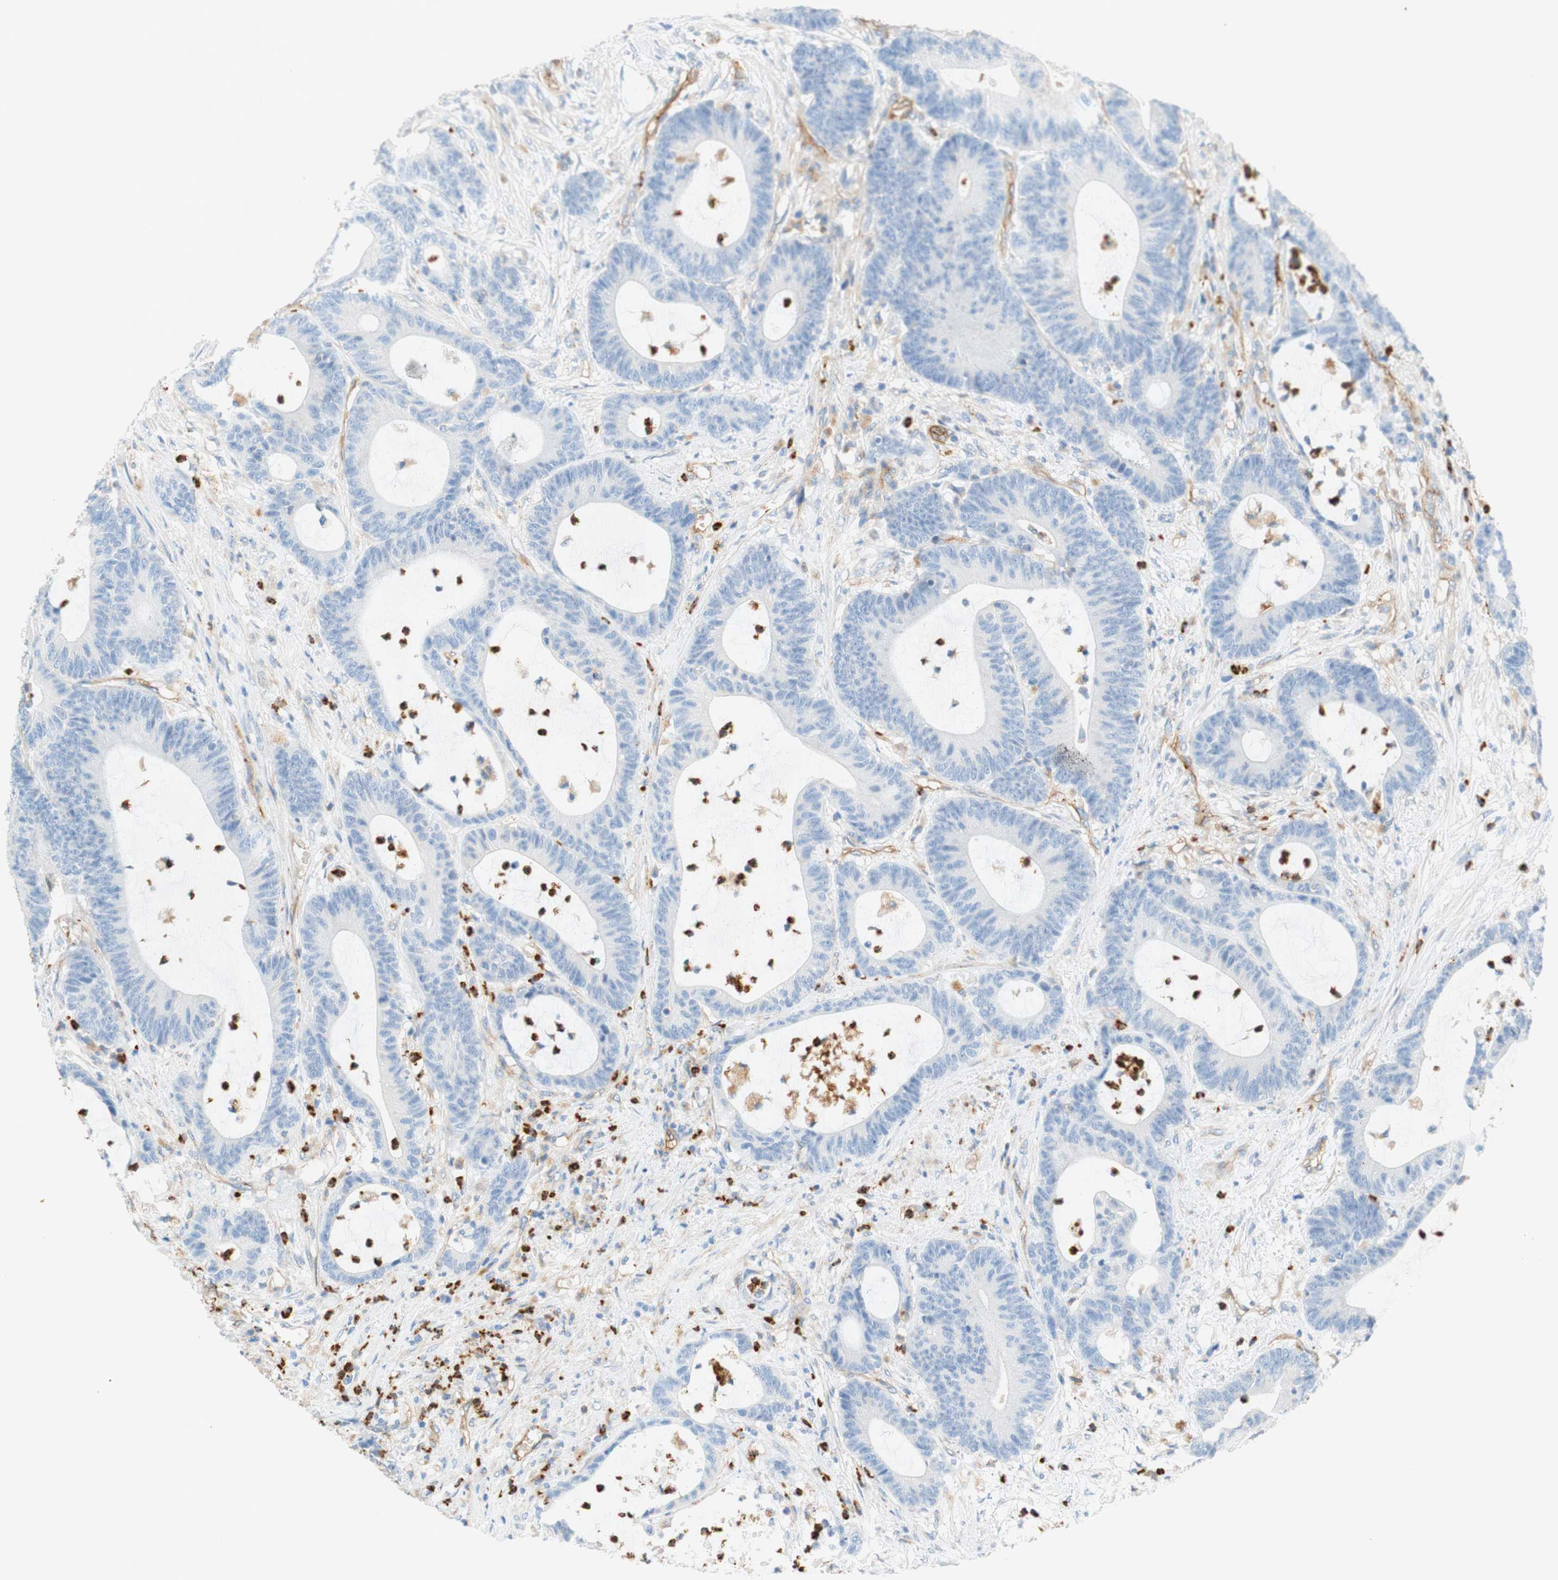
{"staining": {"intensity": "negative", "quantity": "none", "location": "none"}, "tissue": "colorectal cancer", "cell_type": "Tumor cells", "image_type": "cancer", "snomed": [{"axis": "morphology", "description": "Adenocarcinoma, NOS"}, {"axis": "topography", "description": "Colon"}], "caption": "Tumor cells show no significant positivity in colorectal cancer (adenocarcinoma).", "gene": "STOM", "patient": {"sex": "female", "age": 84}}